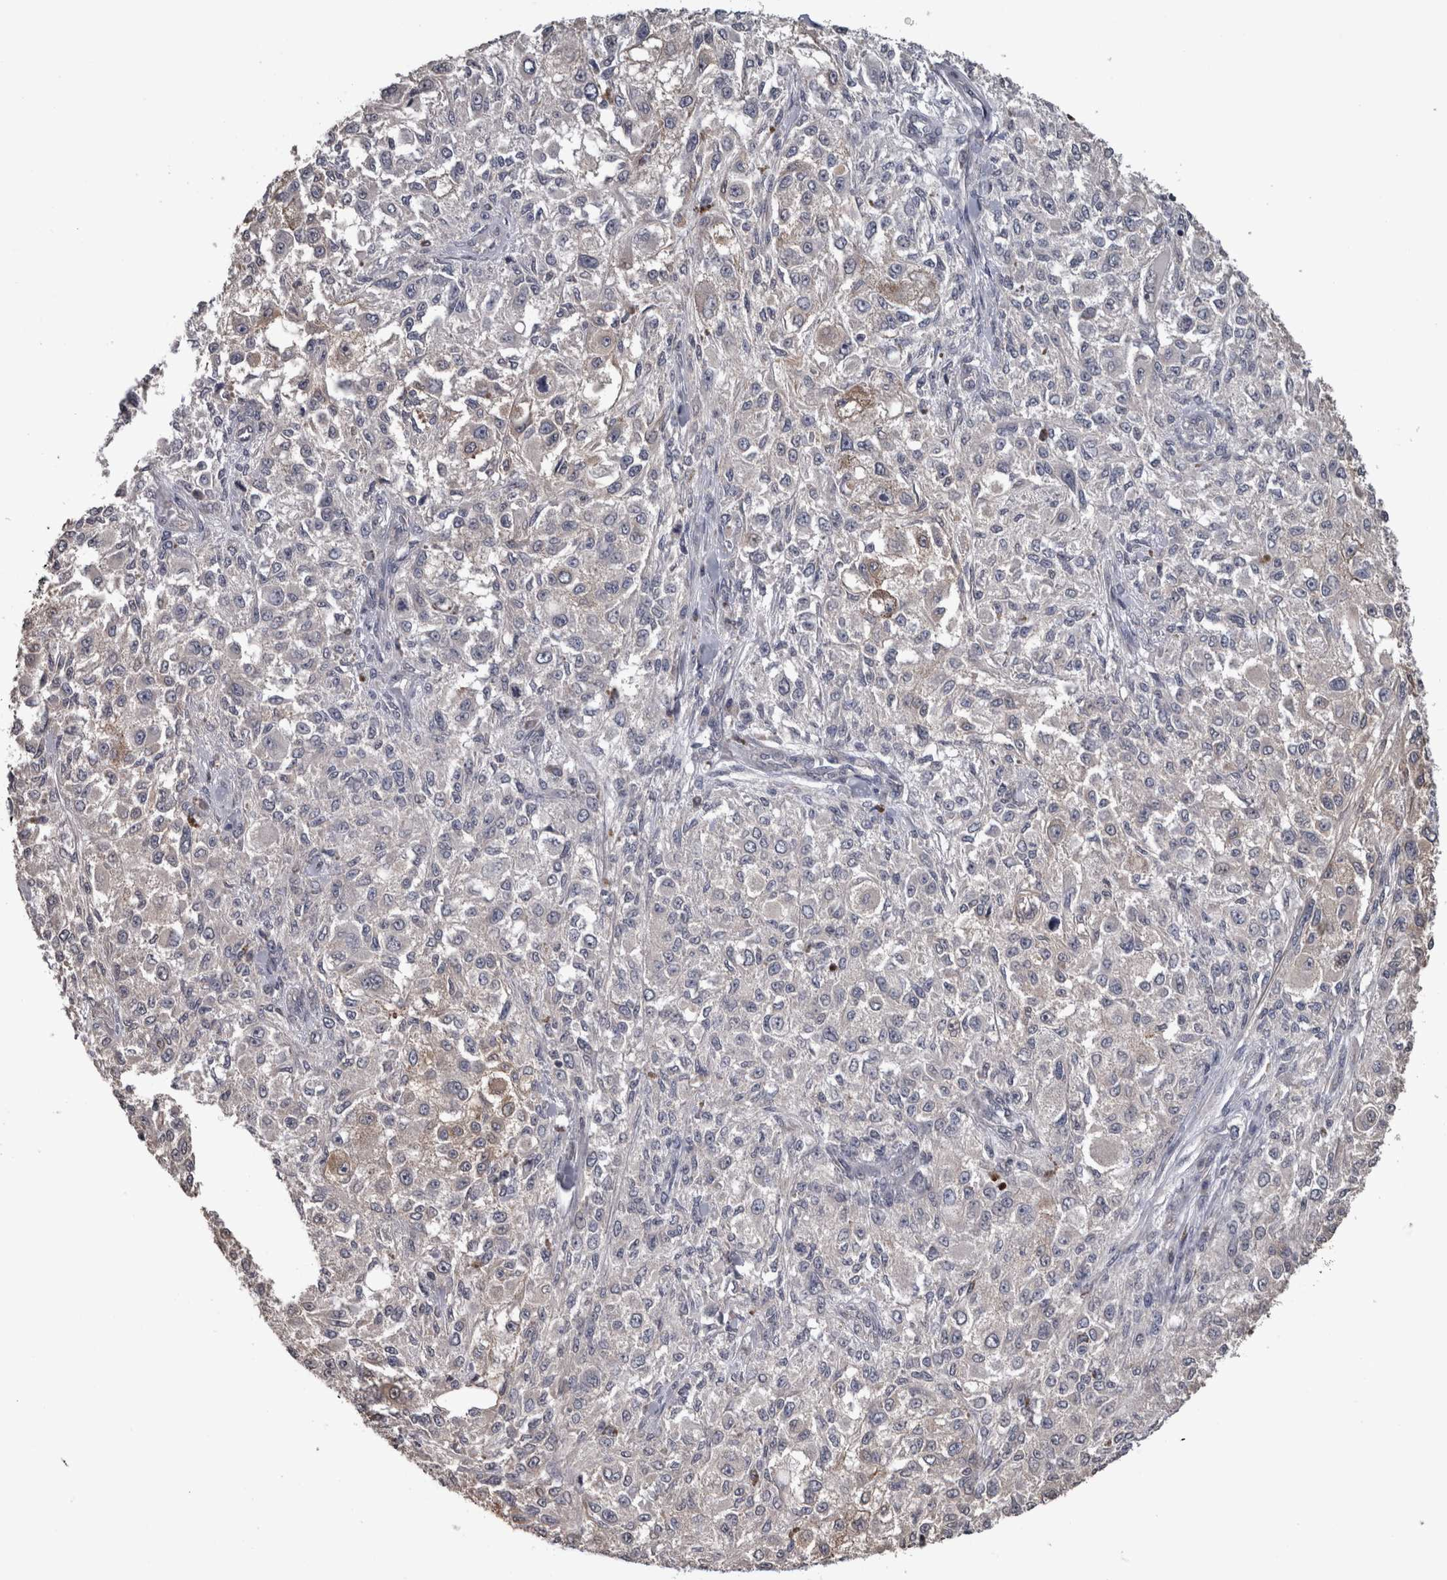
{"staining": {"intensity": "negative", "quantity": "none", "location": "none"}, "tissue": "melanoma", "cell_type": "Tumor cells", "image_type": "cancer", "snomed": [{"axis": "morphology", "description": "Necrosis, NOS"}, {"axis": "morphology", "description": "Malignant melanoma, NOS"}, {"axis": "topography", "description": "Skin"}], "caption": "Tumor cells are negative for brown protein staining in melanoma.", "gene": "DDX6", "patient": {"sex": "female", "age": 87}}